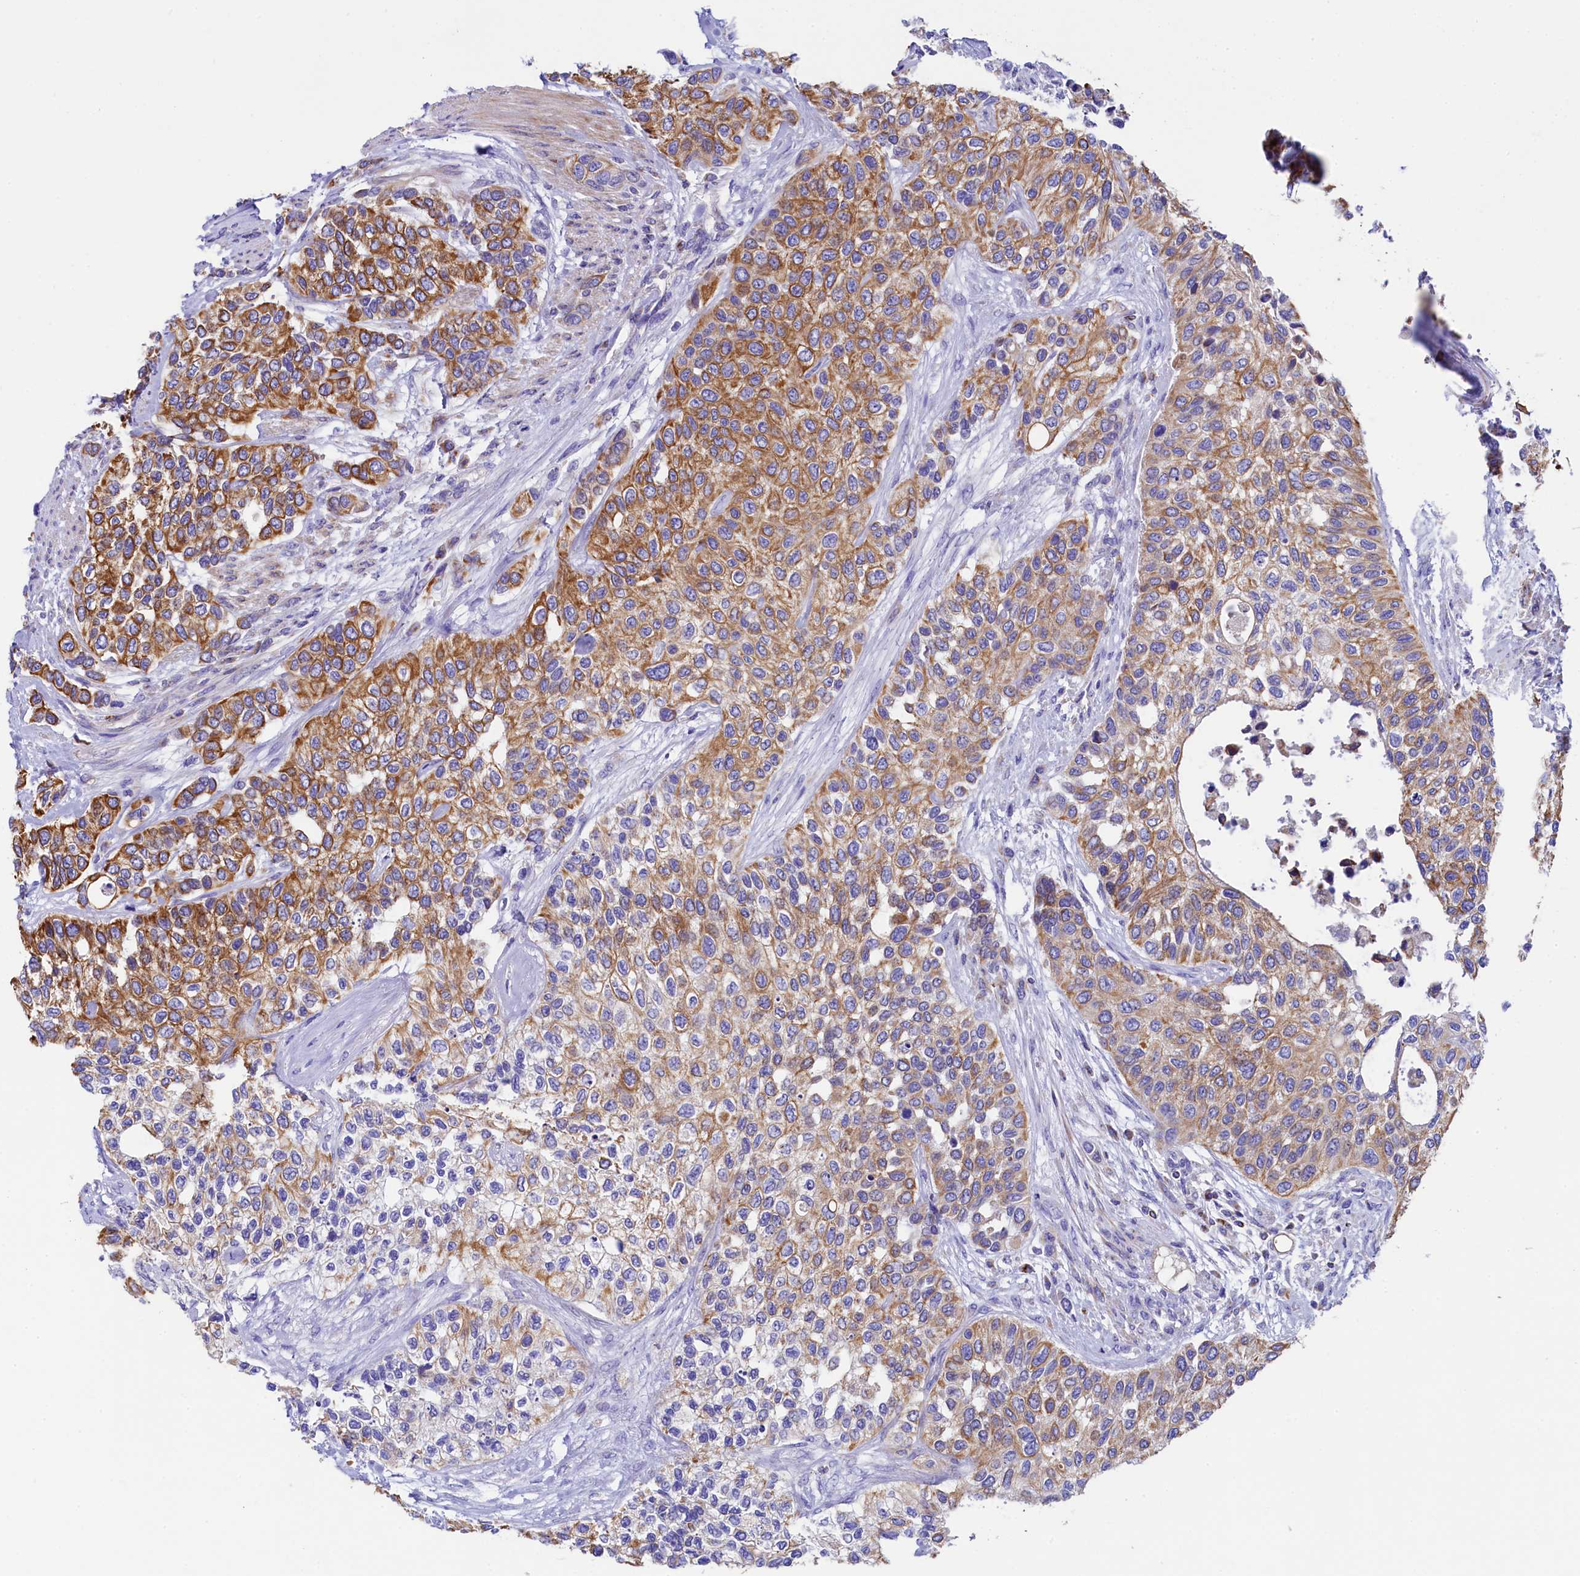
{"staining": {"intensity": "moderate", "quantity": ">75%", "location": "cytoplasmic/membranous"}, "tissue": "urothelial cancer", "cell_type": "Tumor cells", "image_type": "cancer", "snomed": [{"axis": "morphology", "description": "Normal tissue, NOS"}, {"axis": "morphology", "description": "Urothelial carcinoma, High grade"}, {"axis": "topography", "description": "Vascular tissue"}, {"axis": "topography", "description": "Urinary bladder"}], "caption": "A medium amount of moderate cytoplasmic/membranous expression is identified in about >75% of tumor cells in urothelial carcinoma (high-grade) tissue.", "gene": "CLYBL", "patient": {"sex": "female", "age": 56}}